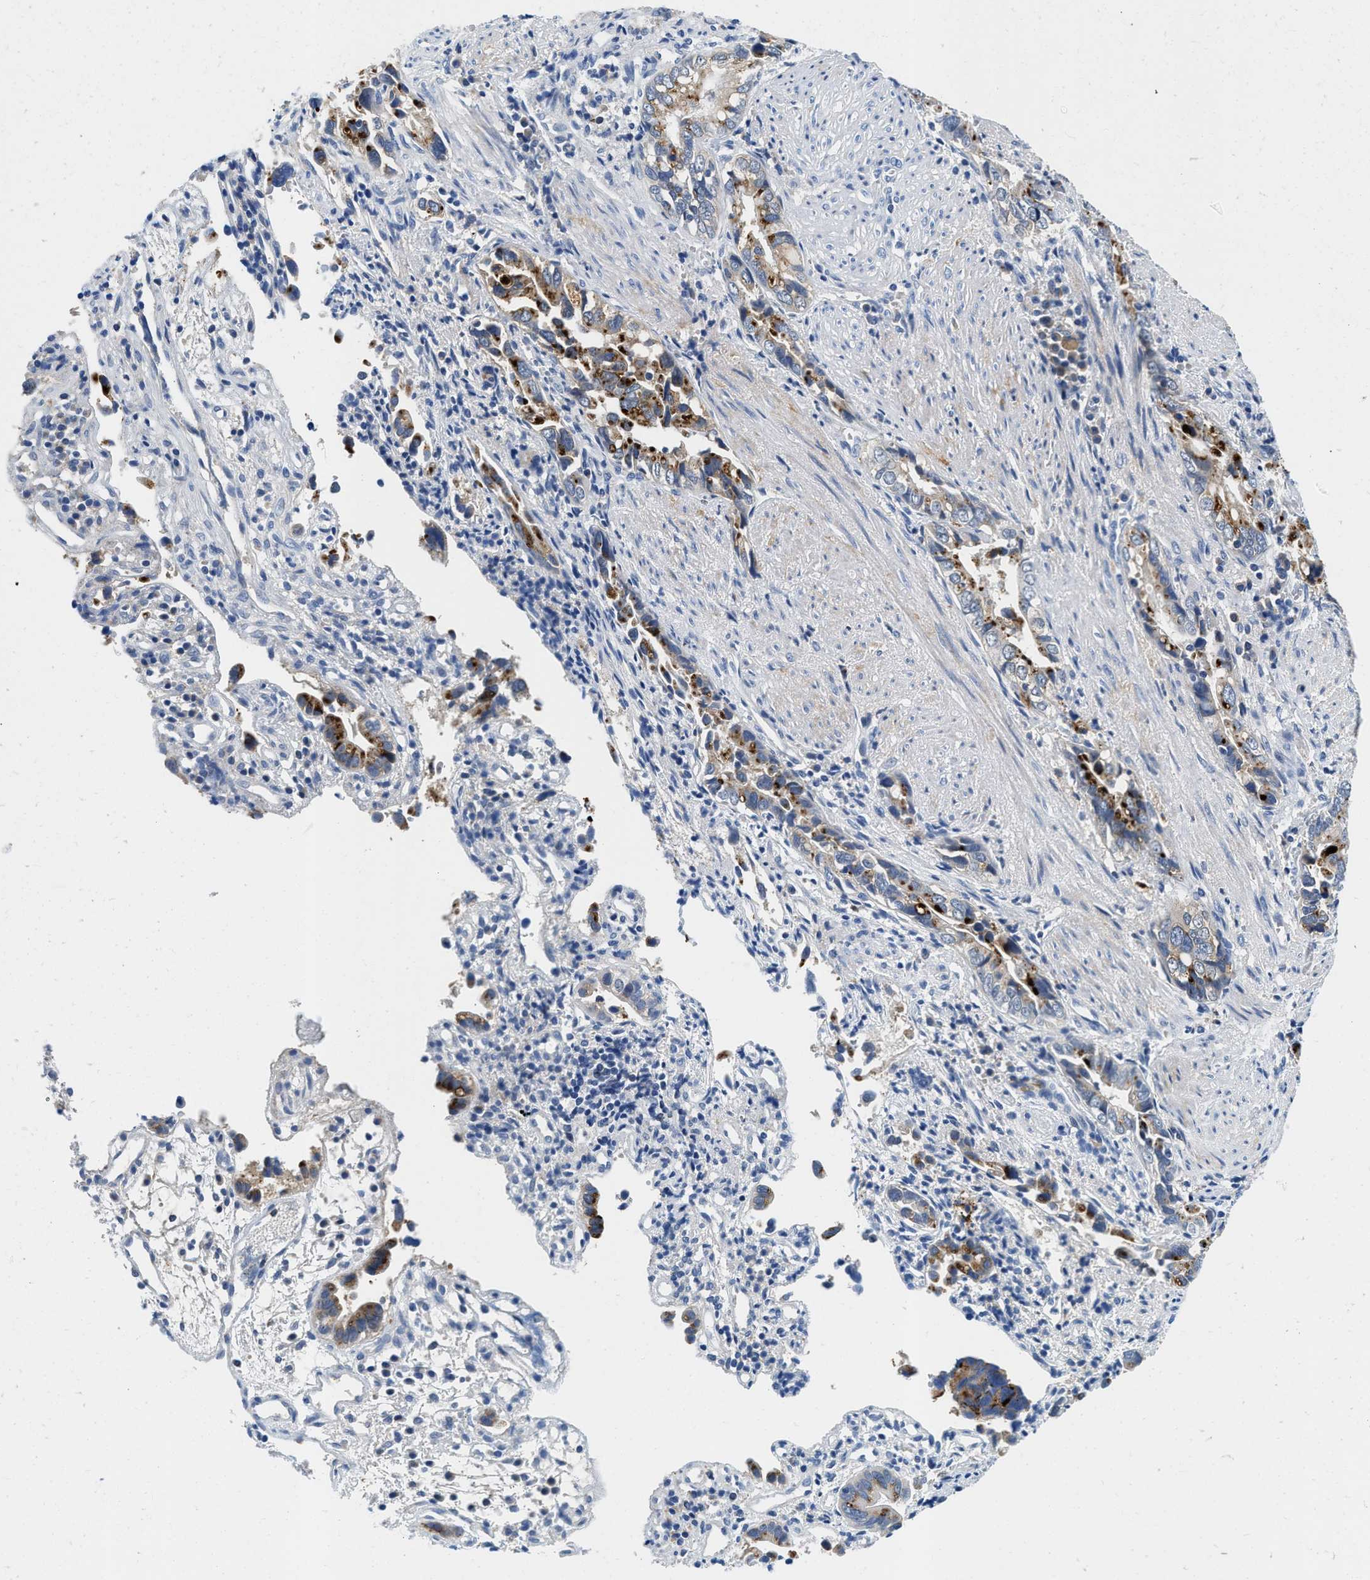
{"staining": {"intensity": "strong", "quantity": "25%-75%", "location": "cytoplasmic/membranous"}, "tissue": "liver cancer", "cell_type": "Tumor cells", "image_type": "cancer", "snomed": [{"axis": "morphology", "description": "Cholangiocarcinoma"}, {"axis": "topography", "description": "Liver"}], "caption": "Protein staining by immunohistochemistry reveals strong cytoplasmic/membranous staining in about 25%-75% of tumor cells in liver cancer.", "gene": "TSPAN3", "patient": {"sex": "female", "age": 79}}